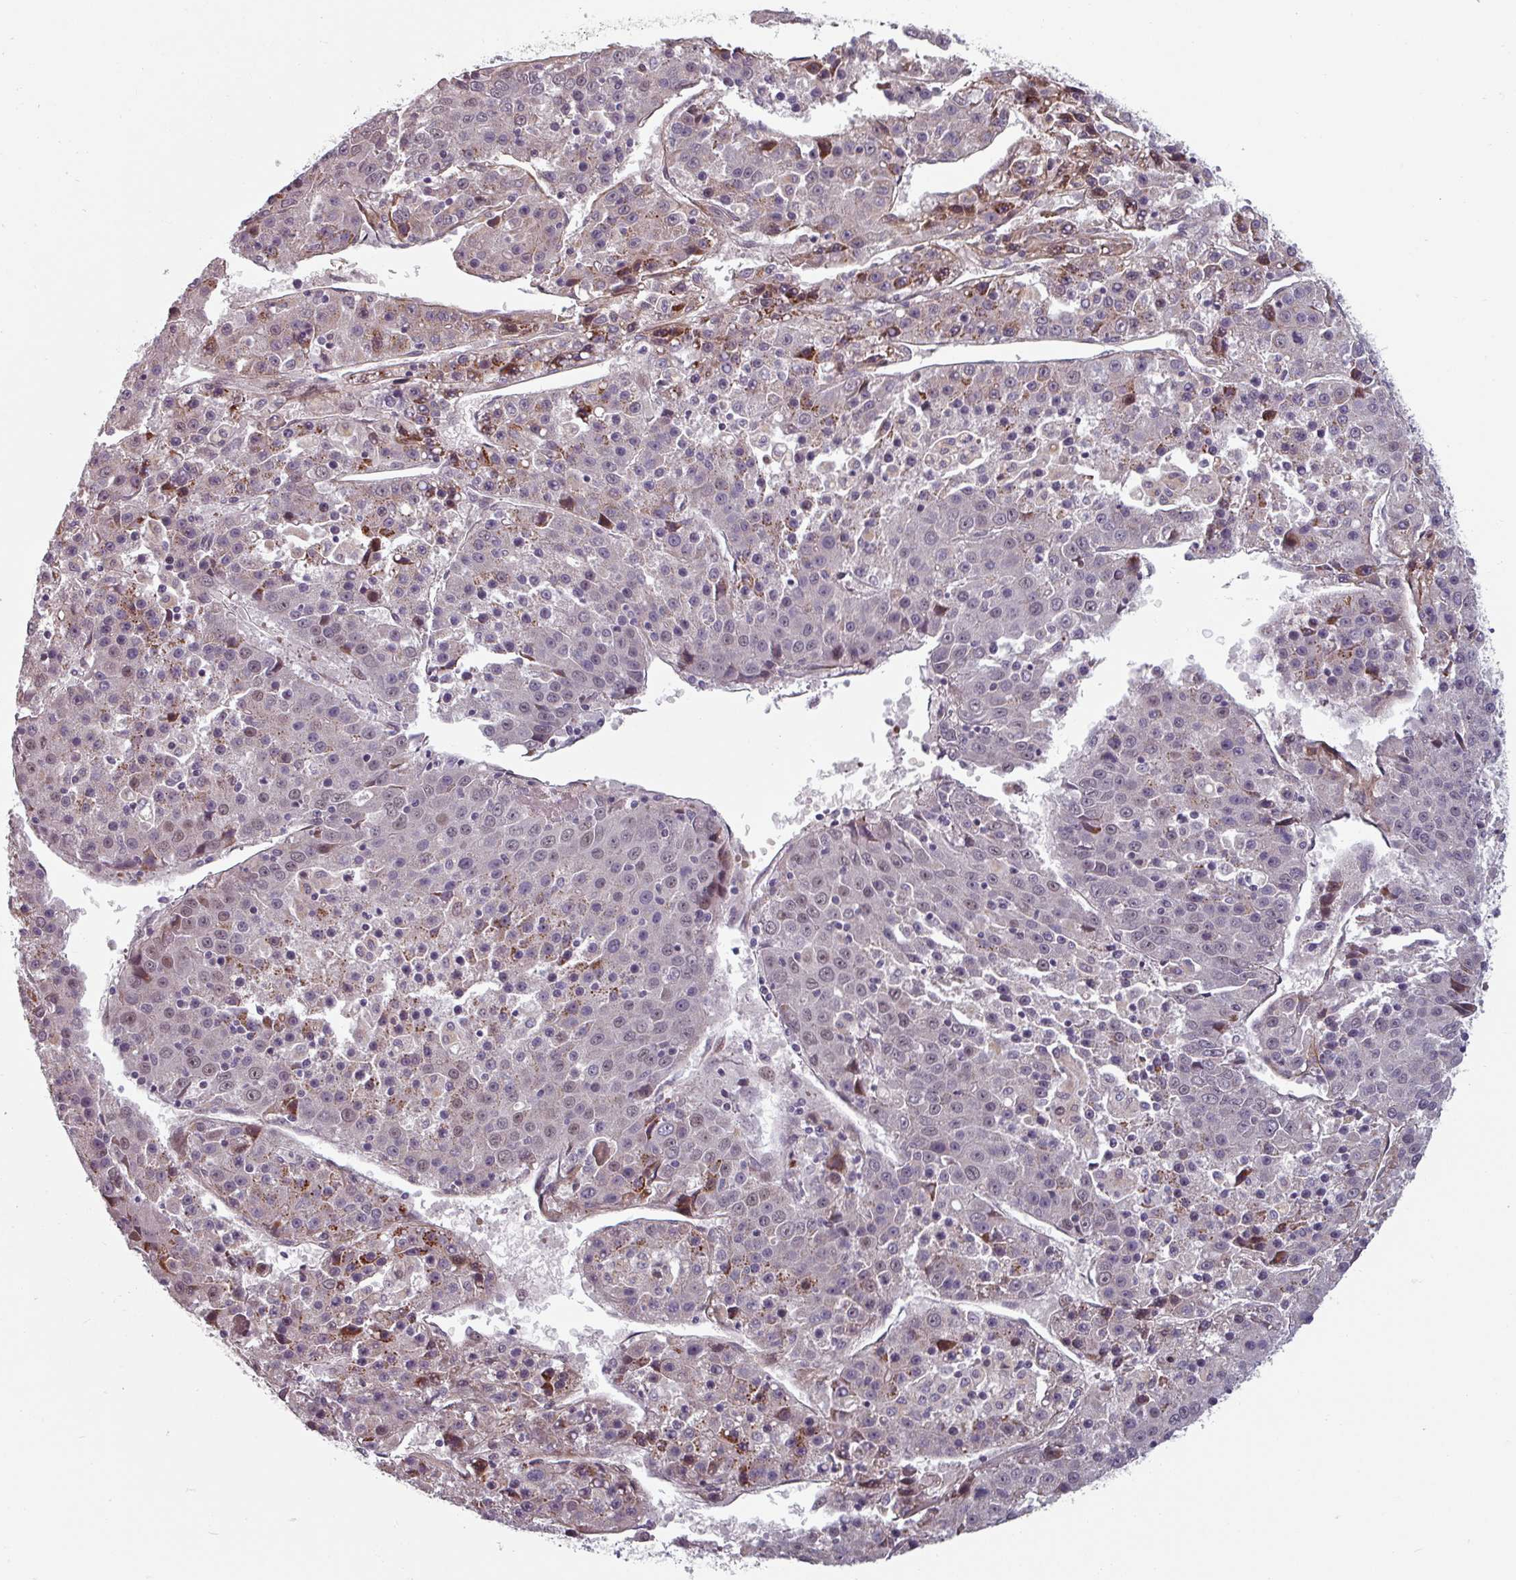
{"staining": {"intensity": "moderate", "quantity": "<25%", "location": "cytoplasmic/membranous"}, "tissue": "liver cancer", "cell_type": "Tumor cells", "image_type": "cancer", "snomed": [{"axis": "morphology", "description": "Carcinoma, Hepatocellular, NOS"}, {"axis": "topography", "description": "Liver"}], "caption": "An image of hepatocellular carcinoma (liver) stained for a protein exhibits moderate cytoplasmic/membranous brown staining in tumor cells.", "gene": "CYB5RL", "patient": {"sex": "female", "age": 53}}